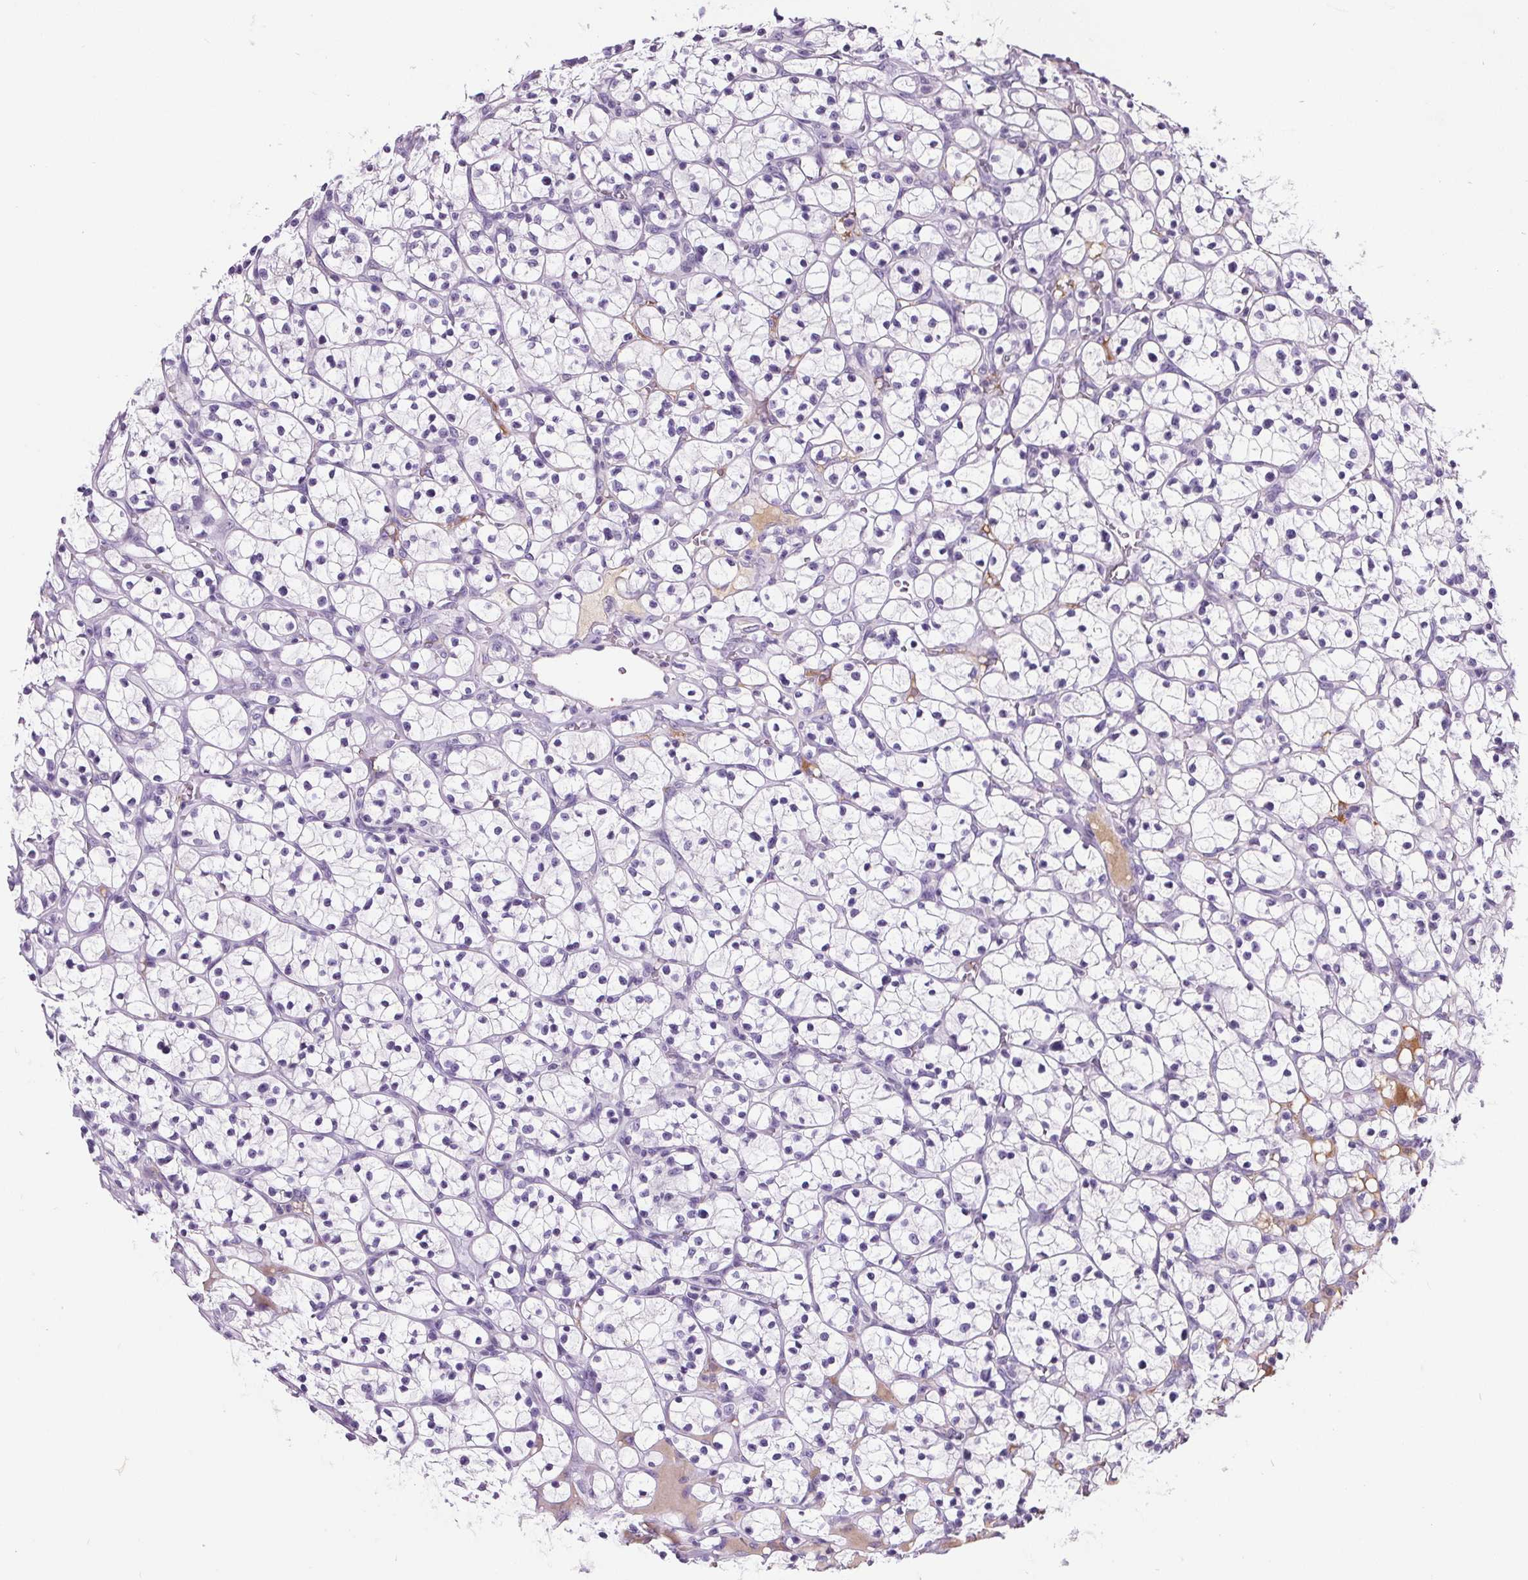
{"staining": {"intensity": "negative", "quantity": "none", "location": "none"}, "tissue": "renal cancer", "cell_type": "Tumor cells", "image_type": "cancer", "snomed": [{"axis": "morphology", "description": "Adenocarcinoma, NOS"}, {"axis": "topography", "description": "Kidney"}], "caption": "The immunohistochemistry histopathology image has no significant expression in tumor cells of adenocarcinoma (renal) tissue. (DAB (3,3'-diaminobenzidine) immunohistochemistry with hematoxylin counter stain).", "gene": "CD5L", "patient": {"sex": "female", "age": 64}}